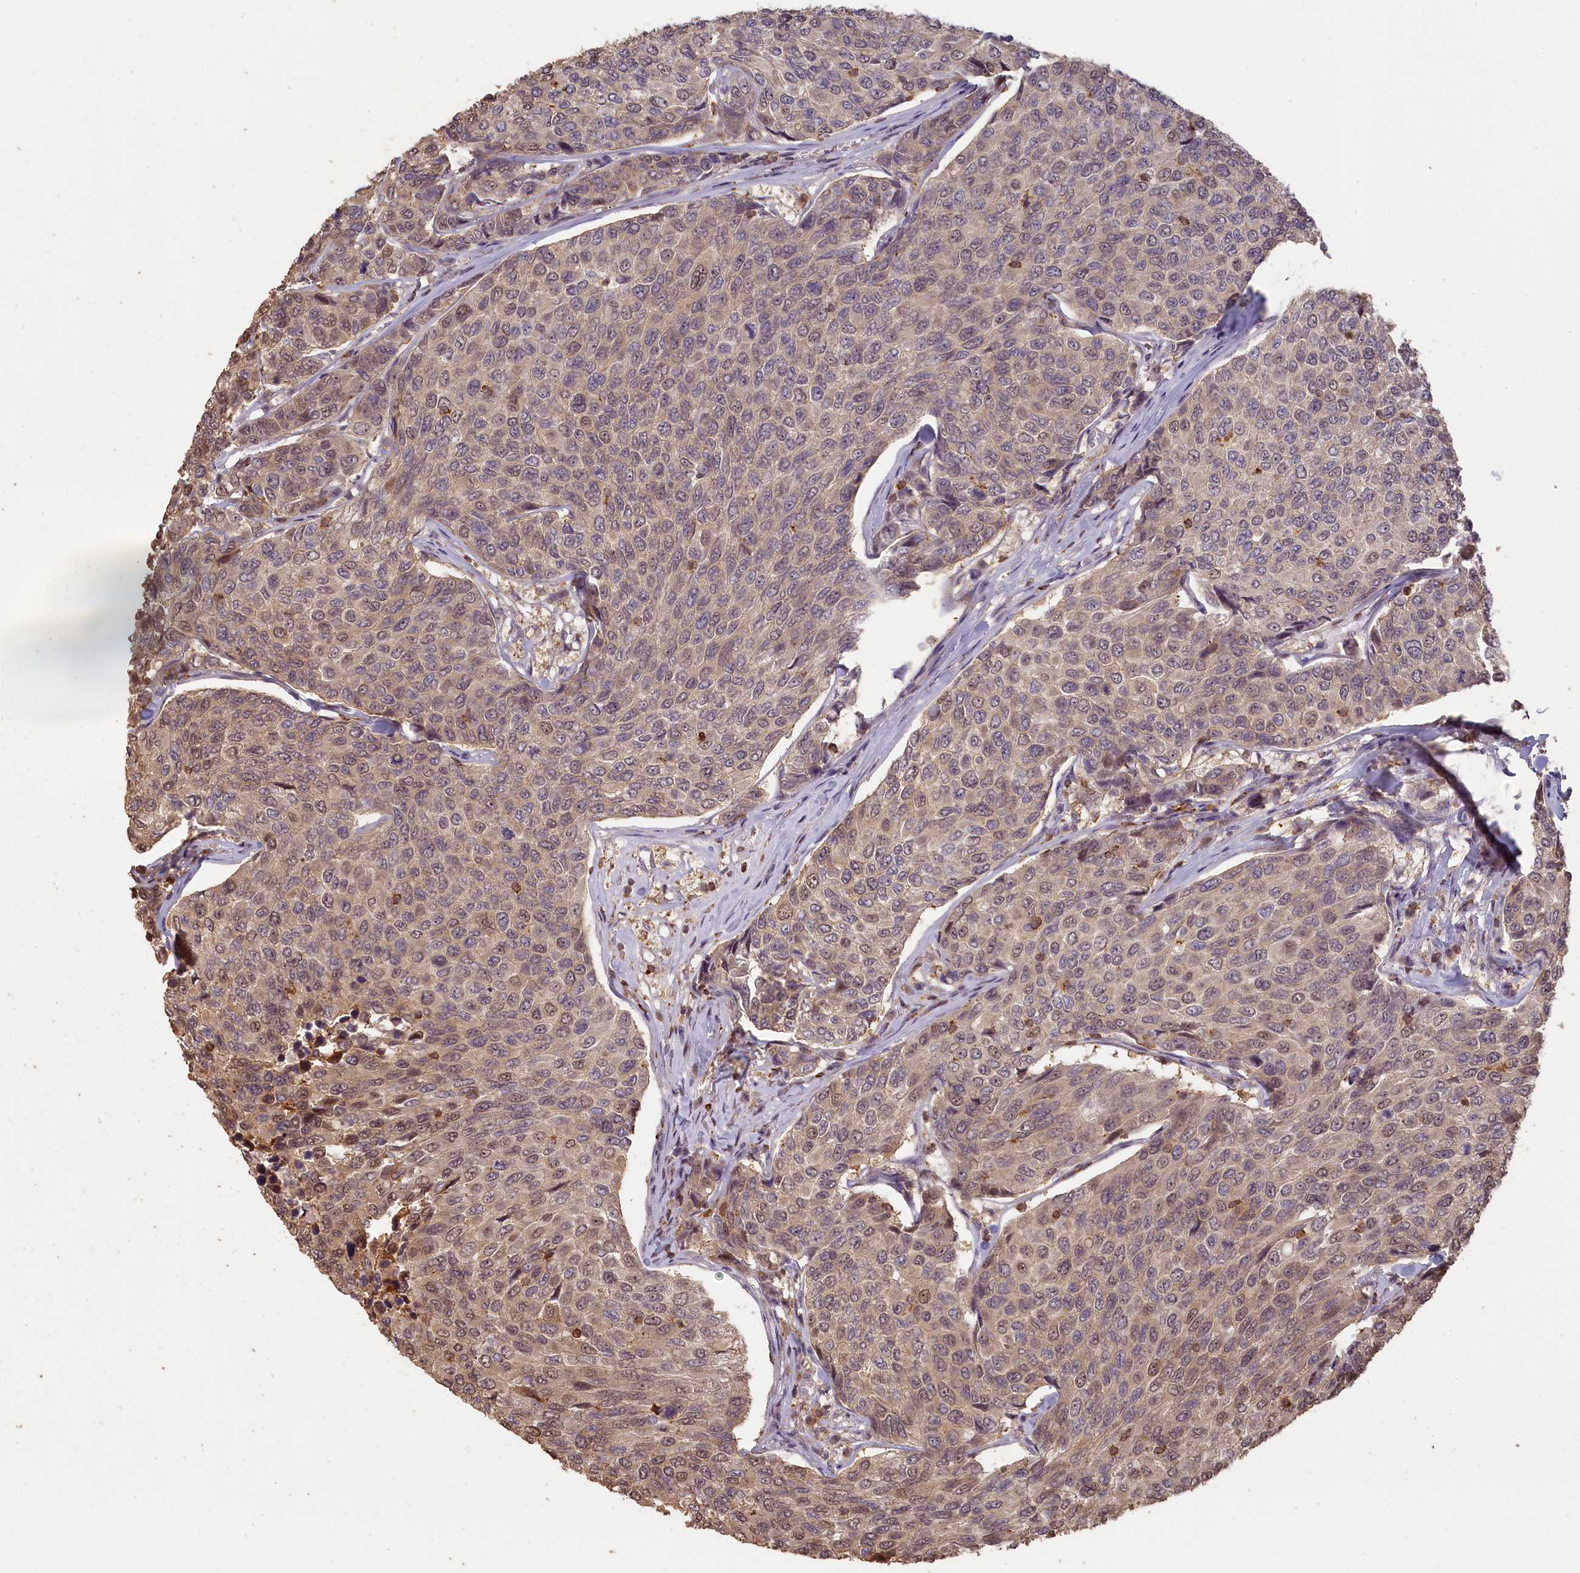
{"staining": {"intensity": "moderate", "quantity": "<25%", "location": "cytoplasmic/membranous,nuclear"}, "tissue": "breast cancer", "cell_type": "Tumor cells", "image_type": "cancer", "snomed": [{"axis": "morphology", "description": "Duct carcinoma"}, {"axis": "topography", "description": "Breast"}], "caption": "Protein analysis of infiltrating ductal carcinoma (breast) tissue displays moderate cytoplasmic/membranous and nuclear staining in approximately <25% of tumor cells.", "gene": "MADD", "patient": {"sex": "female", "age": 55}}